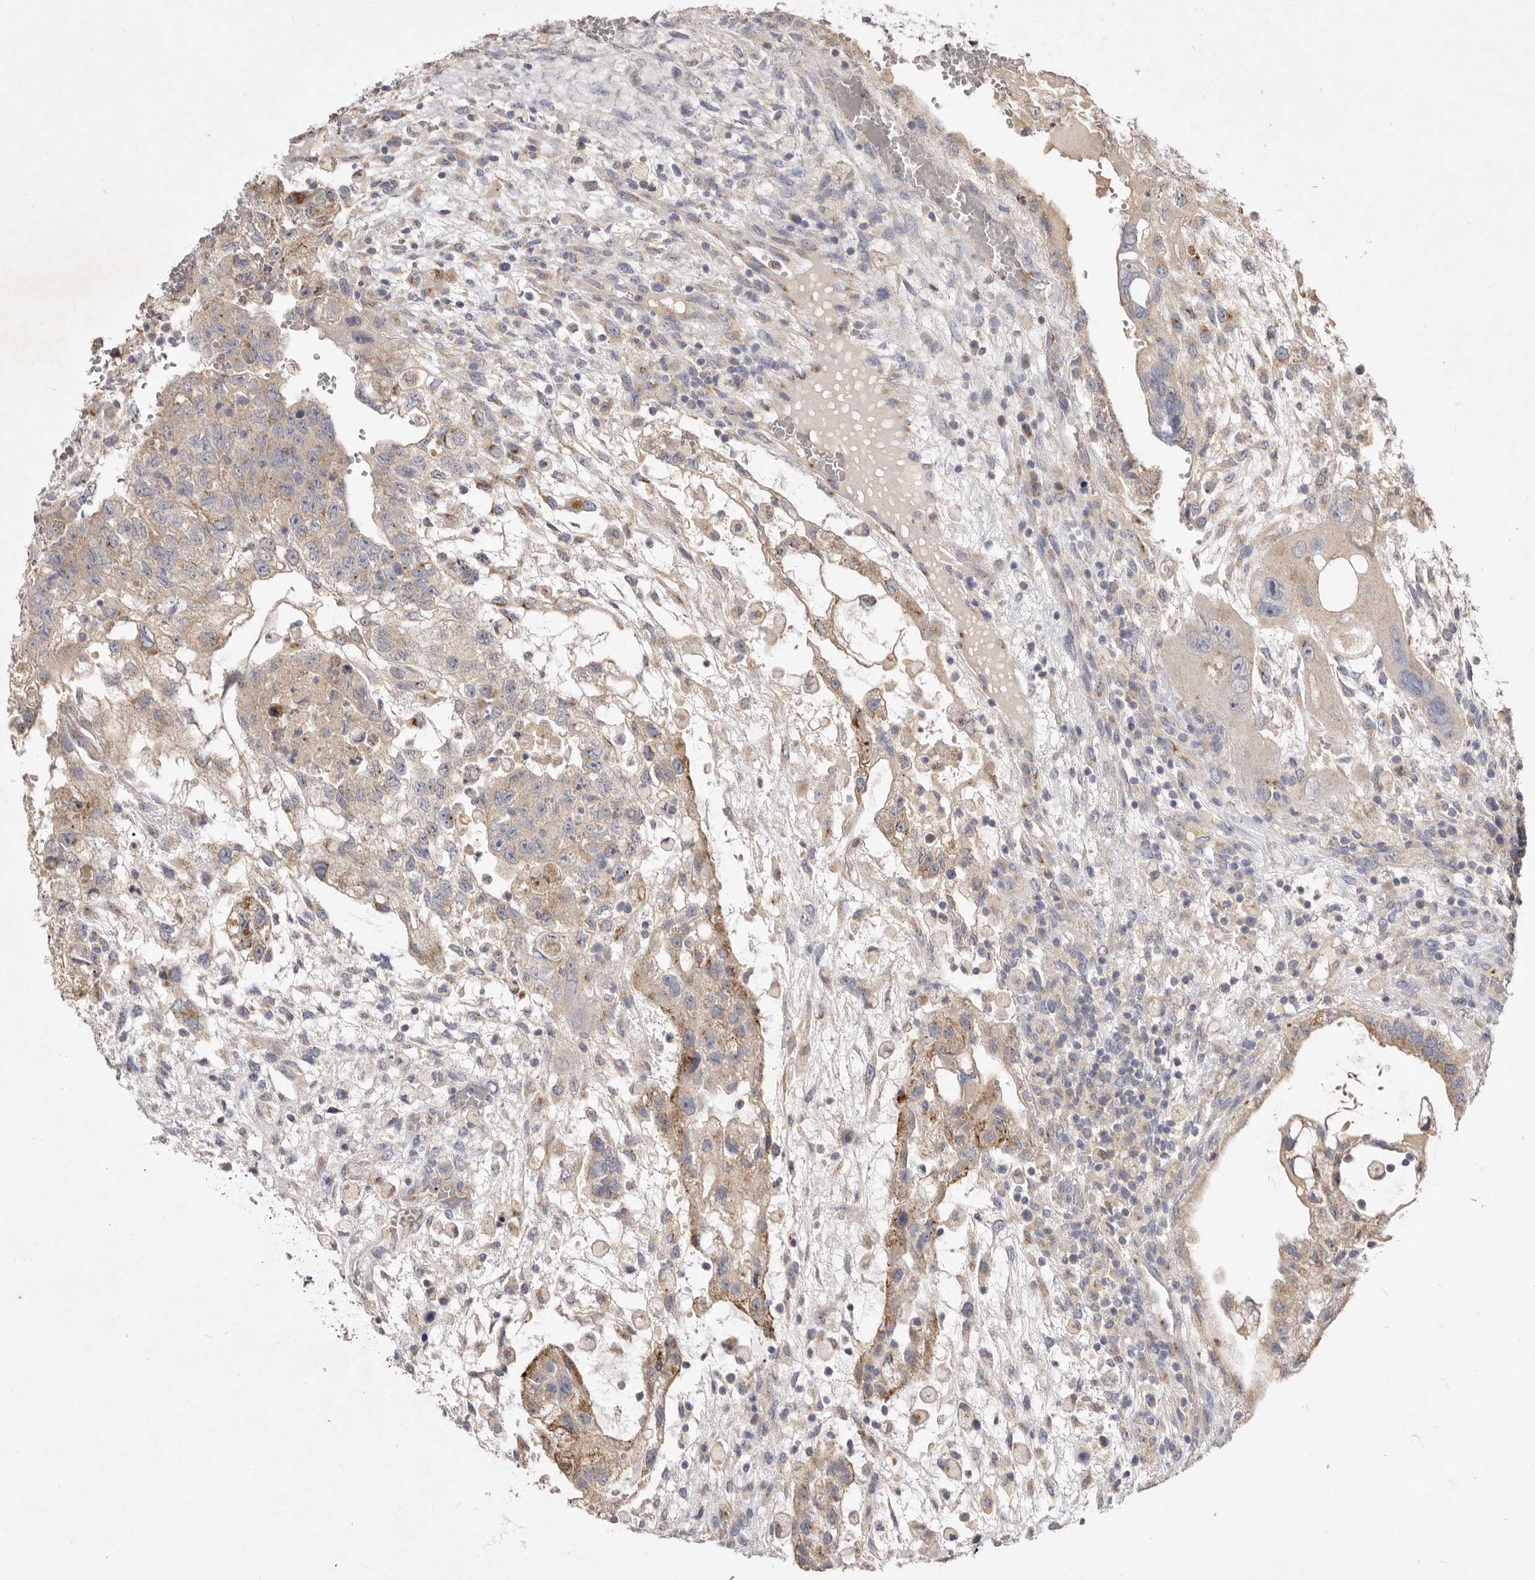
{"staining": {"intensity": "moderate", "quantity": "<25%", "location": "cytoplasmic/membranous"}, "tissue": "testis cancer", "cell_type": "Tumor cells", "image_type": "cancer", "snomed": [{"axis": "morphology", "description": "Carcinoma, Embryonal, NOS"}, {"axis": "topography", "description": "Testis"}], "caption": "Immunohistochemistry staining of testis cancer, which shows low levels of moderate cytoplasmic/membranous positivity in about <25% of tumor cells indicating moderate cytoplasmic/membranous protein positivity. The staining was performed using DAB (3,3'-diaminobenzidine) (brown) for protein detection and nuclei were counterstained in hematoxylin (blue).", "gene": "USP24", "patient": {"sex": "male", "age": 36}}